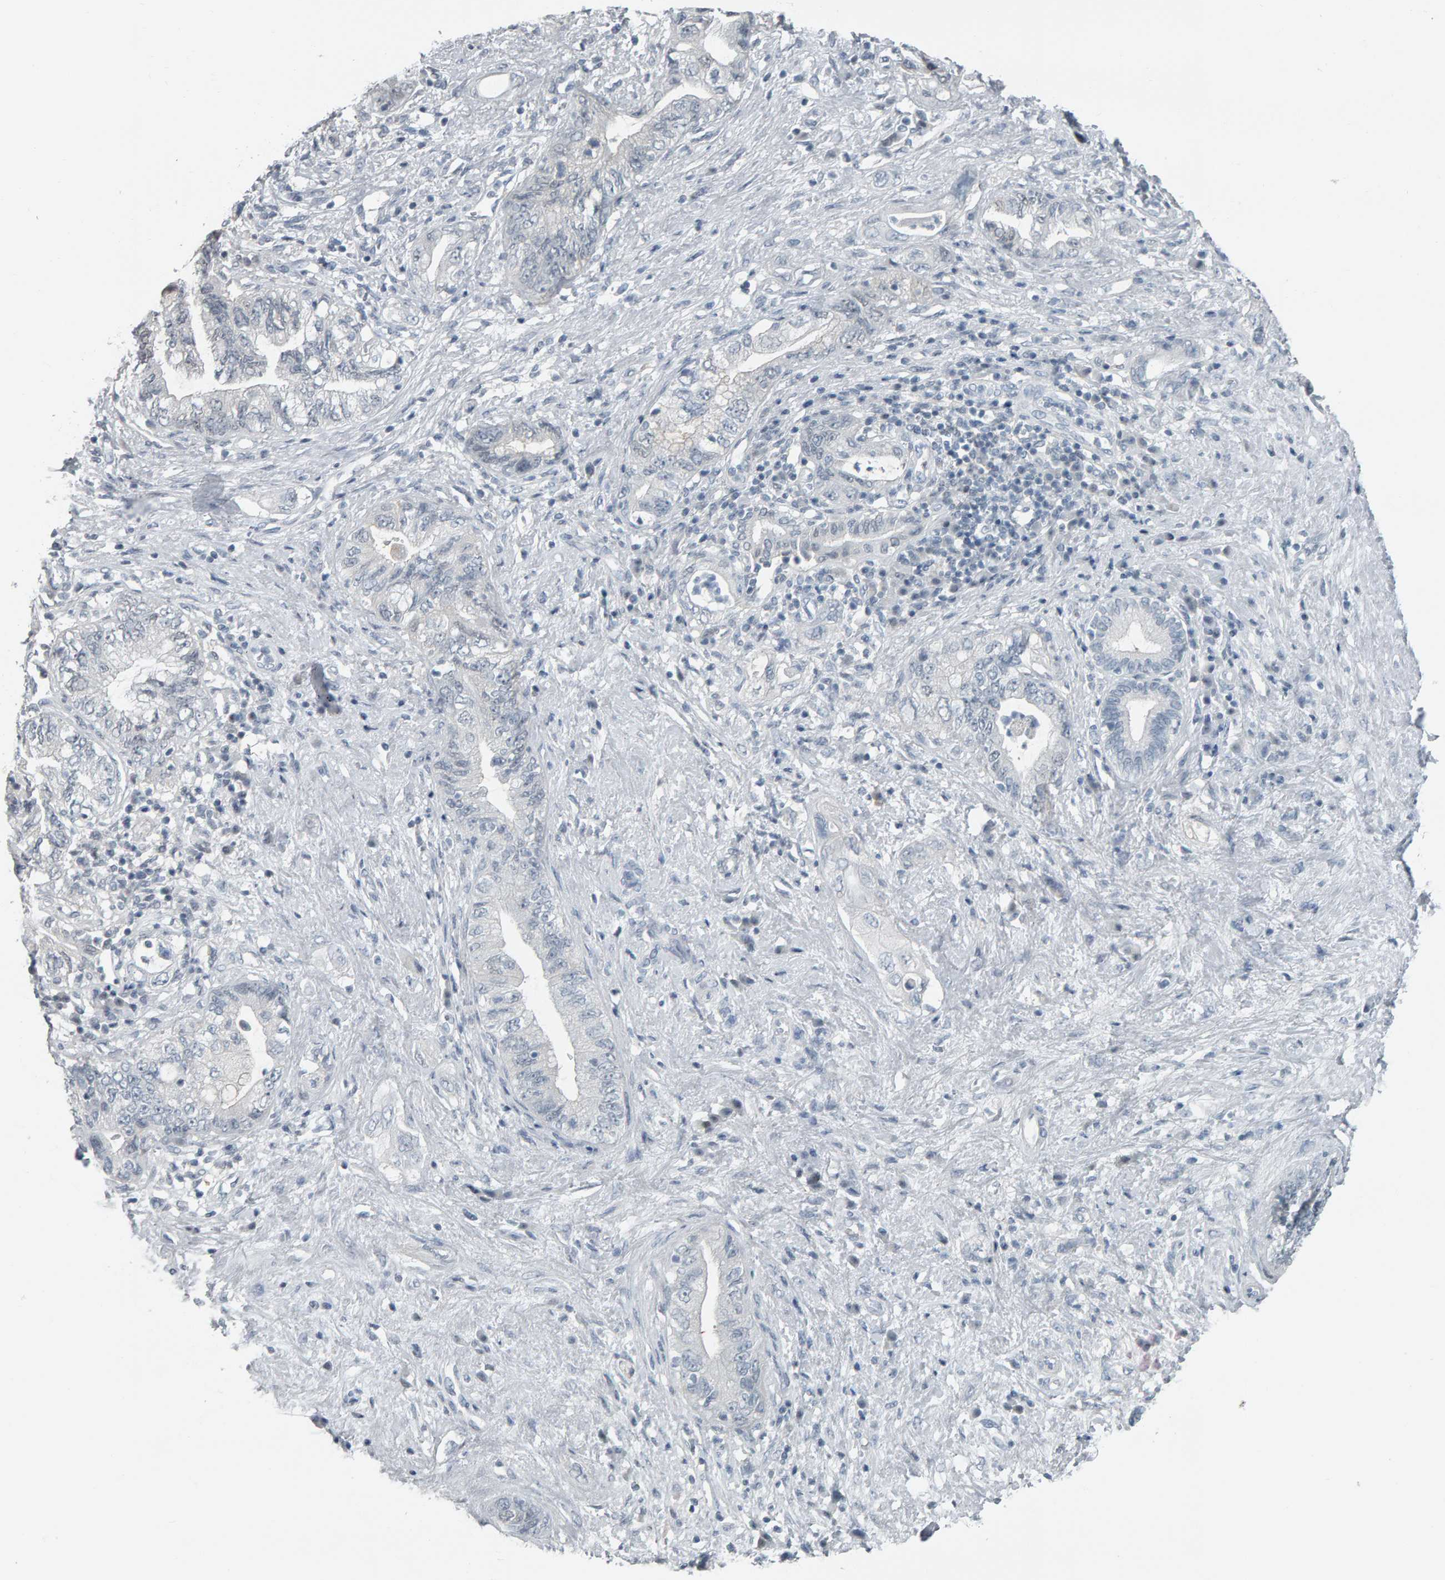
{"staining": {"intensity": "negative", "quantity": "none", "location": "none"}, "tissue": "pancreatic cancer", "cell_type": "Tumor cells", "image_type": "cancer", "snomed": [{"axis": "morphology", "description": "Adenocarcinoma, NOS"}, {"axis": "topography", "description": "Pancreas"}], "caption": "Adenocarcinoma (pancreatic) was stained to show a protein in brown. There is no significant expression in tumor cells.", "gene": "PYY", "patient": {"sex": "female", "age": 73}}